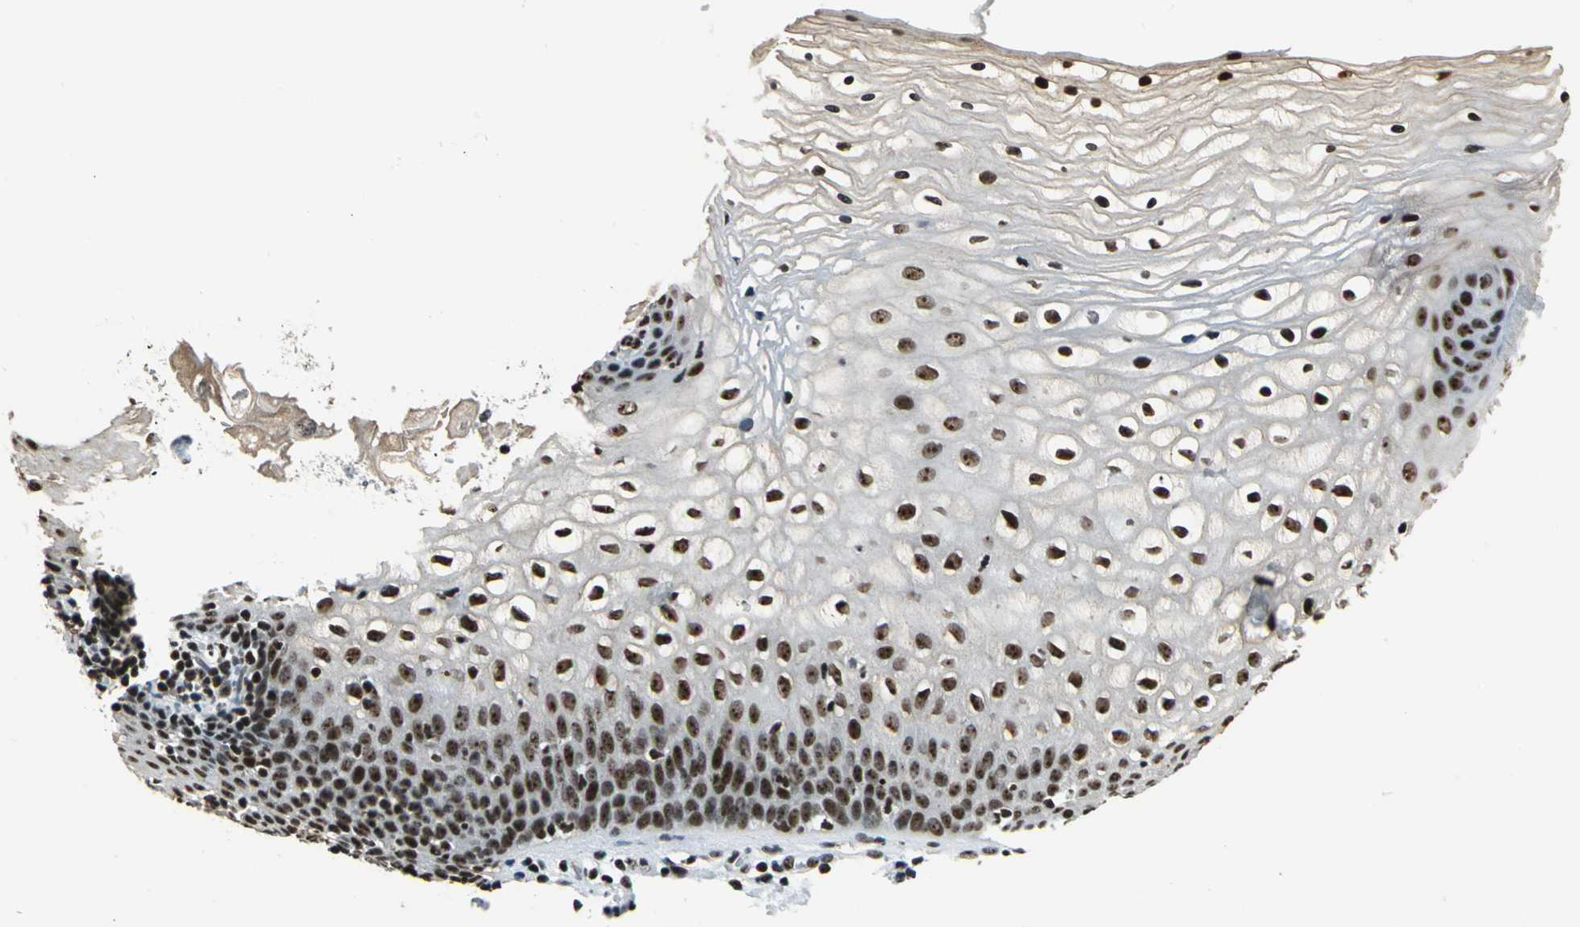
{"staining": {"intensity": "strong", "quantity": ">75%", "location": "nuclear"}, "tissue": "vagina", "cell_type": "Squamous epithelial cells", "image_type": "normal", "snomed": [{"axis": "morphology", "description": "Normal tissue, NOS"}, {"axis": "topography", "description": "Vagina"}], "caption": "IHC image of benign vagina: vagina stained using immunohistochemistry (IHC) exhibits high levels of strong protein expression localized specifically in the nuclear of squamous epithelial cells, appearing as a nuclear brown color.", "gene": "UBTF", "patient": {"sex": "female", "age": 34}}